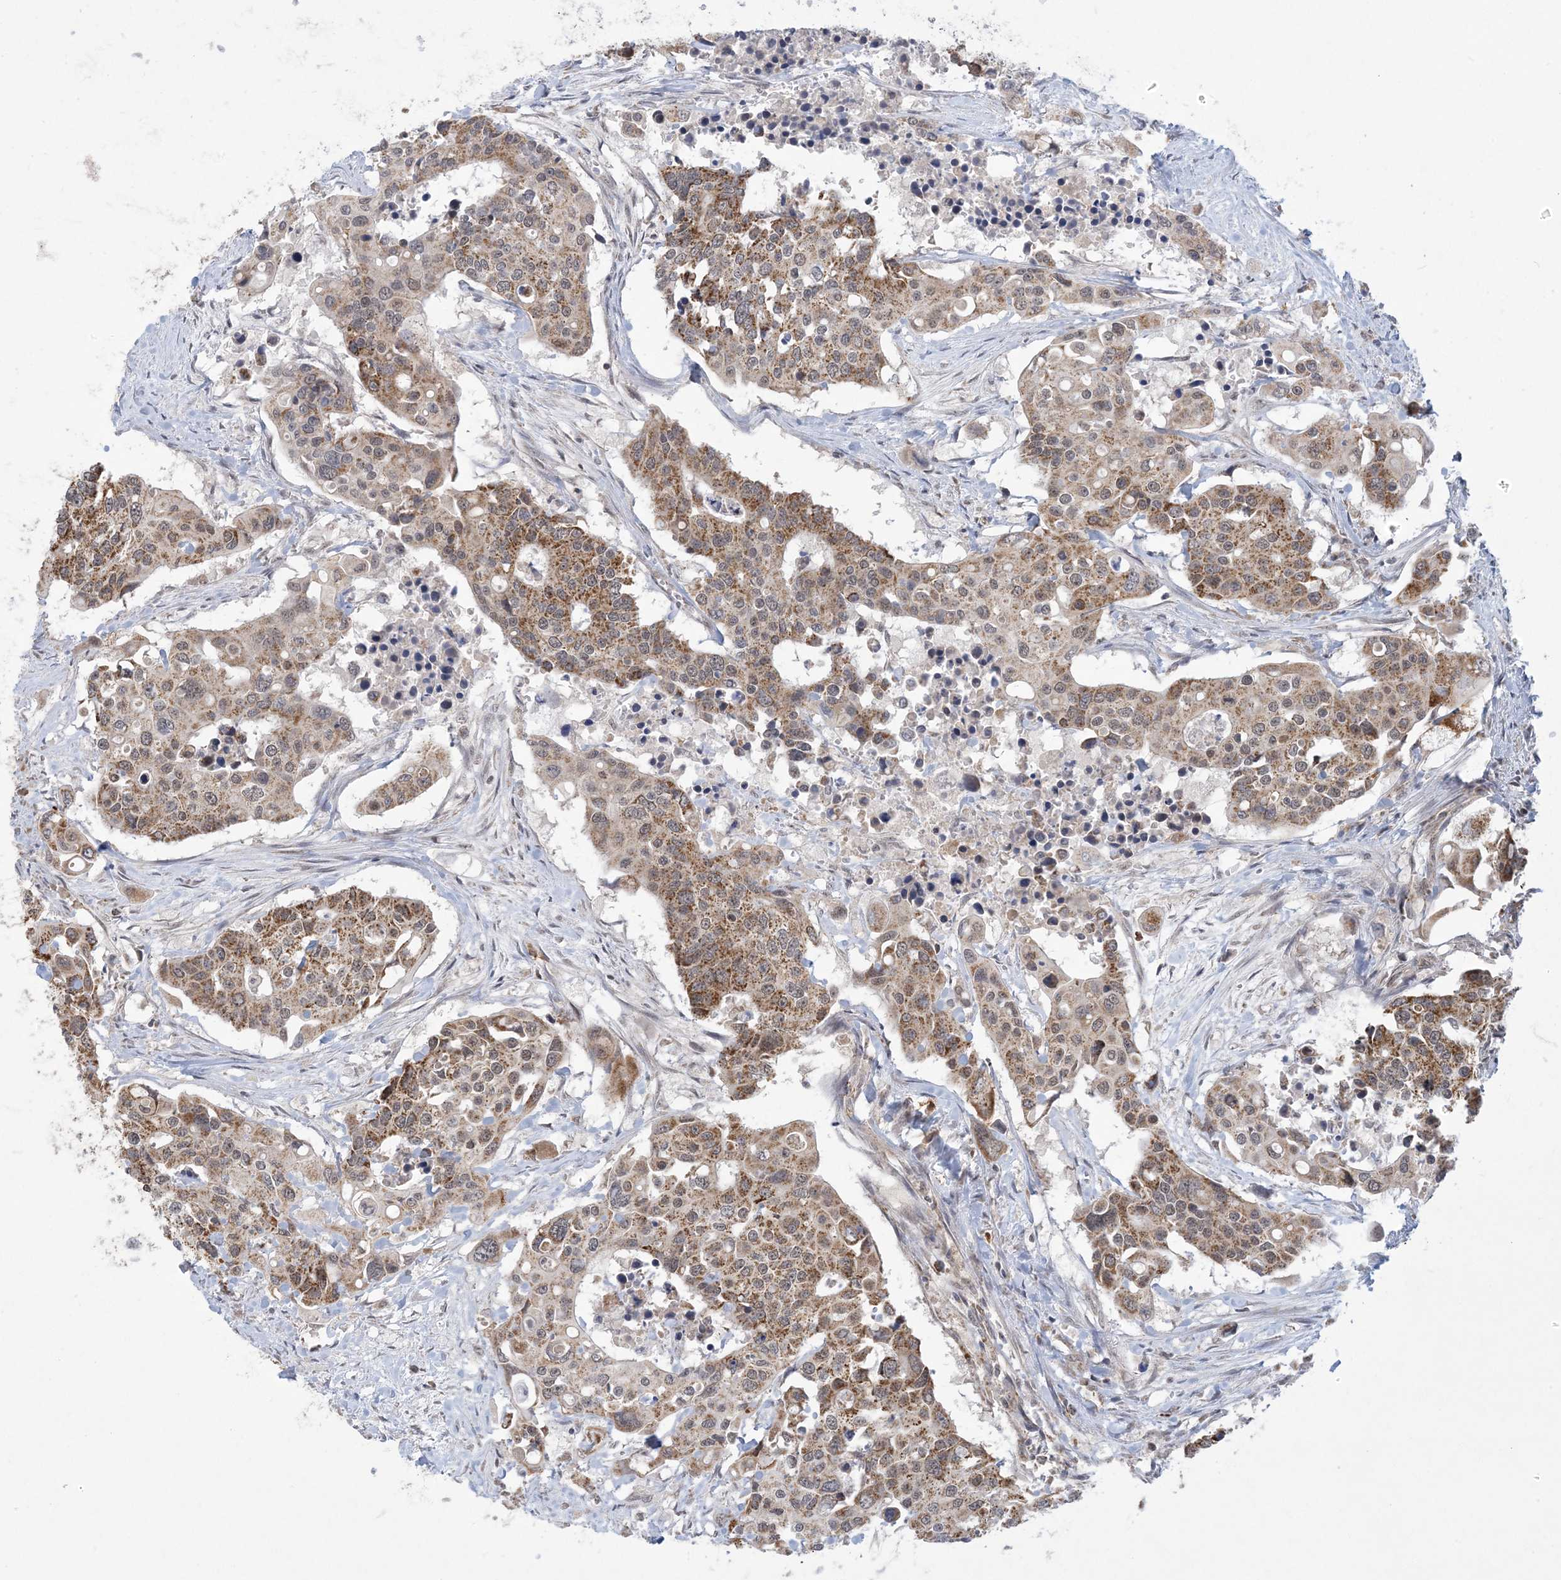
{"staining": {"intensity": "moderate", "quantity": ">75%", "location": "cytoplasmic/membranous"}, "tissue": "colorectal cancer", "cell_type": "Tumor cells", "image_type": "cancer", "snomed": [{"axis": "morphology", "description": "Adenocarcinoma, NOS"}, {"axis": "topography", "description": "Colon"}], "caption": "IHC (DAB (3,3'-diaminobenzidine)) staining of human adenocarcinoma (colorectal) reveals moderate cytoplasmic/membranous protein expression in about >75% of tumor cells.", "gene": "TRMT10C", "patient": {"sex": "male", "age": 77}}